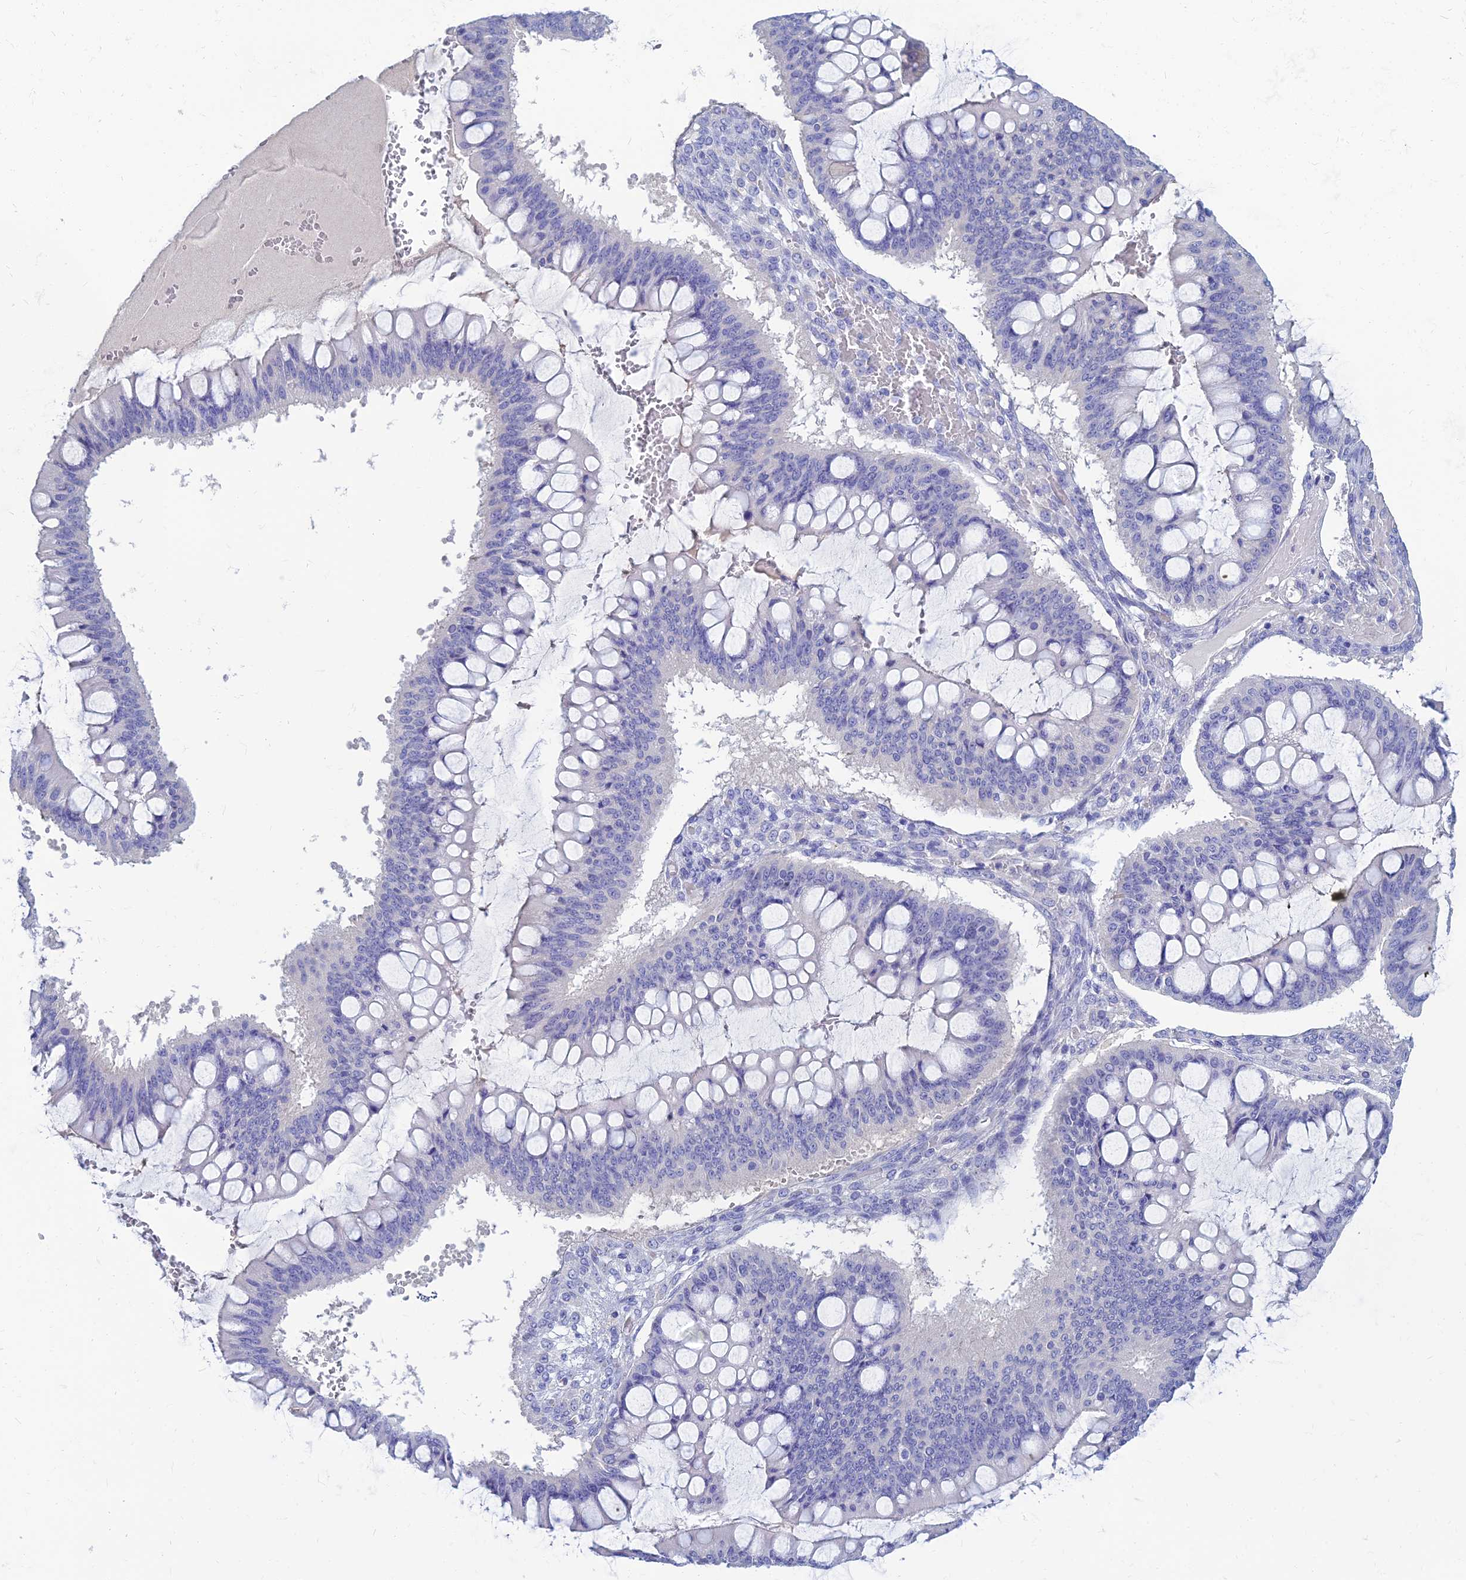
{"staining": {"intensity": "negative", "quantity": "none", "location": "none"}, "tissue": "ovarian cancer", "cell_type": "Tumor cells", "image_type": "cancer", "snomed": [{"axis": "morphology", "description": "Cystadenocarcinoma, mucinous, NOS"}, {"axis": "topography", "description": "Ovary"}], "caption": "Ovarian cancer (mucinous cystadenocarcinoma) was stained to show a protein in brown. There is no significant positivity in tumor cells.", "gene": "ZNF552", "patient": {"sex": "female", "age": 73}}